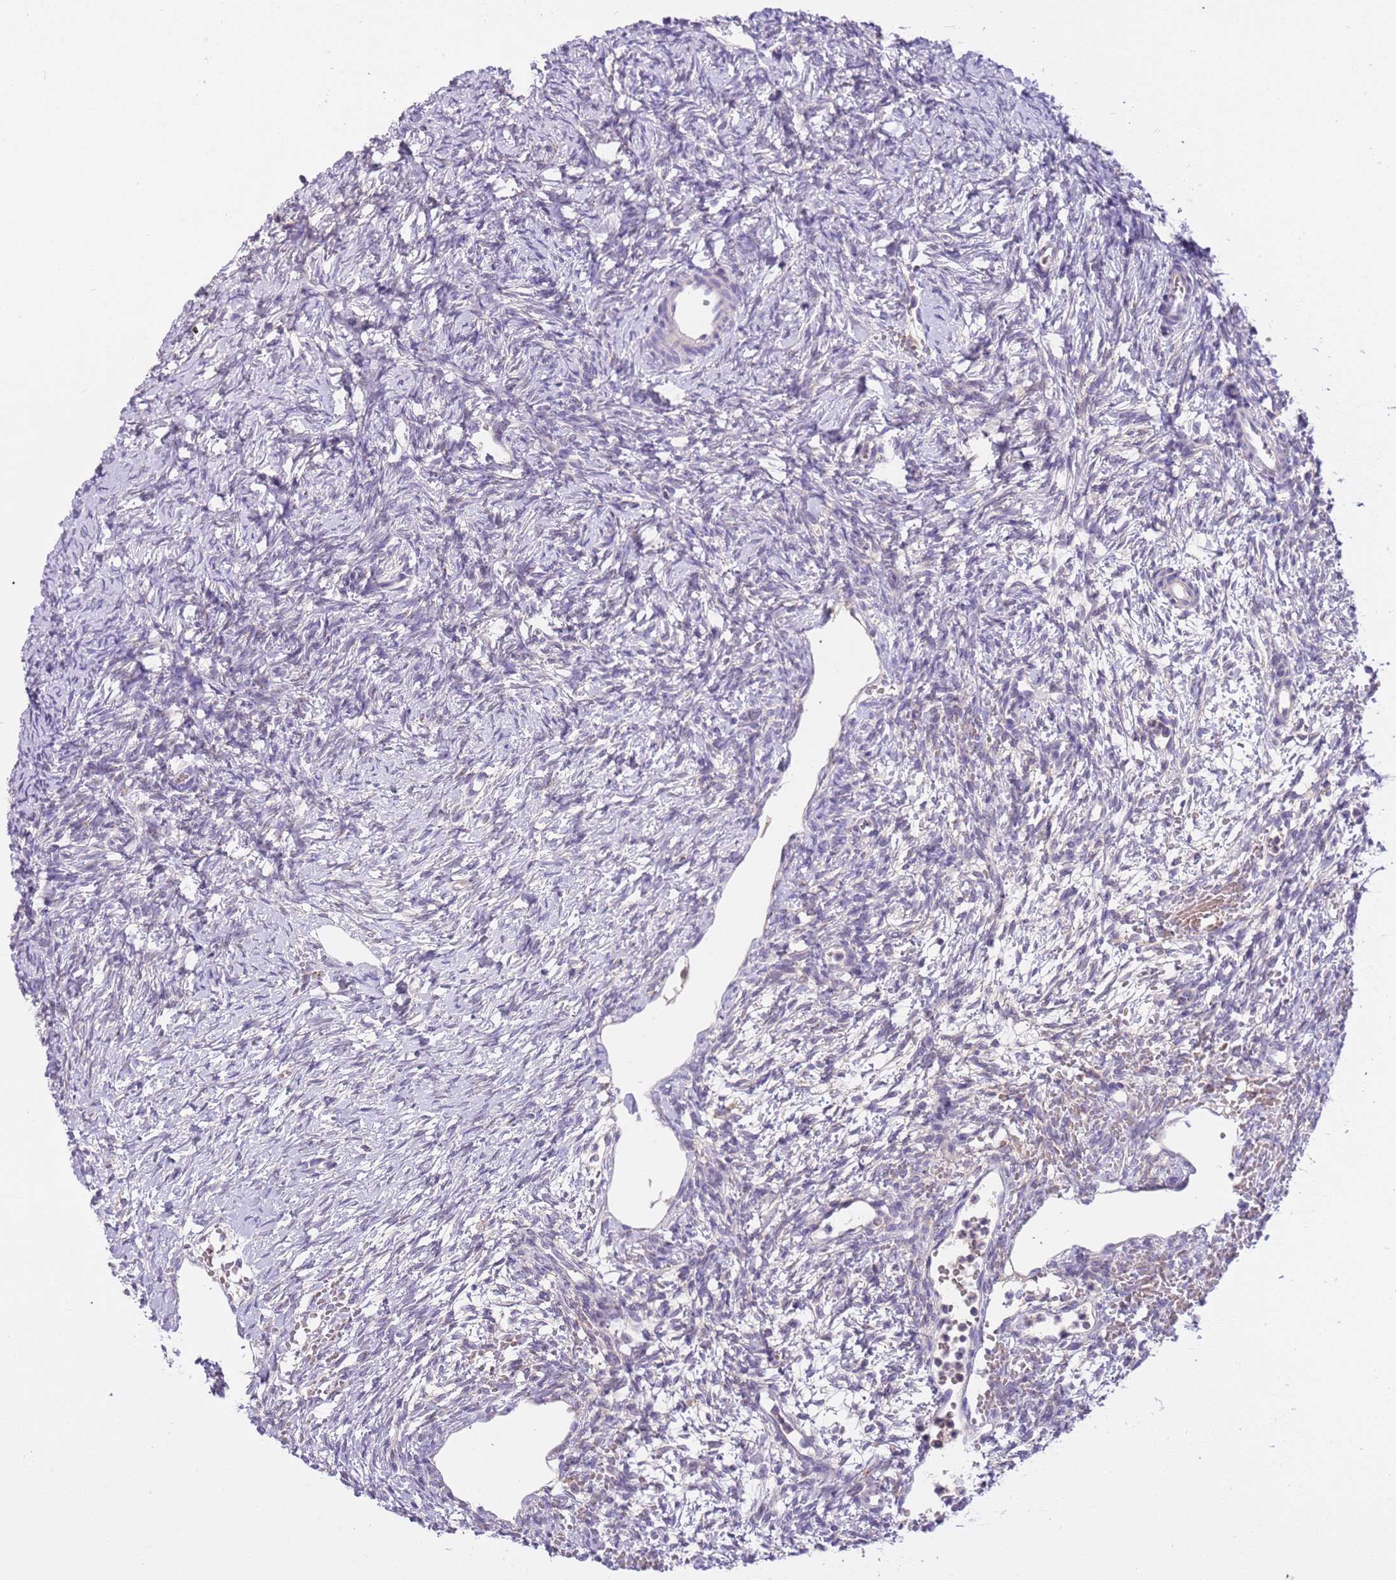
{"staining": {"intensity": "negative", "quantity": "none", "location": "none"}, "tissue": "ovary", "cell_type": "Ovarian stroma cells", "image_type": "normal", "snomed": [{"axis": "morphology", "description": "Normal tissue, NOS"}, {"axis": "topography", "description": "Ovary"}], "caption": "Immunohistochemistry micrograph of unremarkable human ovary stained for a protein (brown), which exhibits no positivity in ovarian stroma cells.", "gene": "CFAP73", "patient": {"sex": "female", "age": 39}}